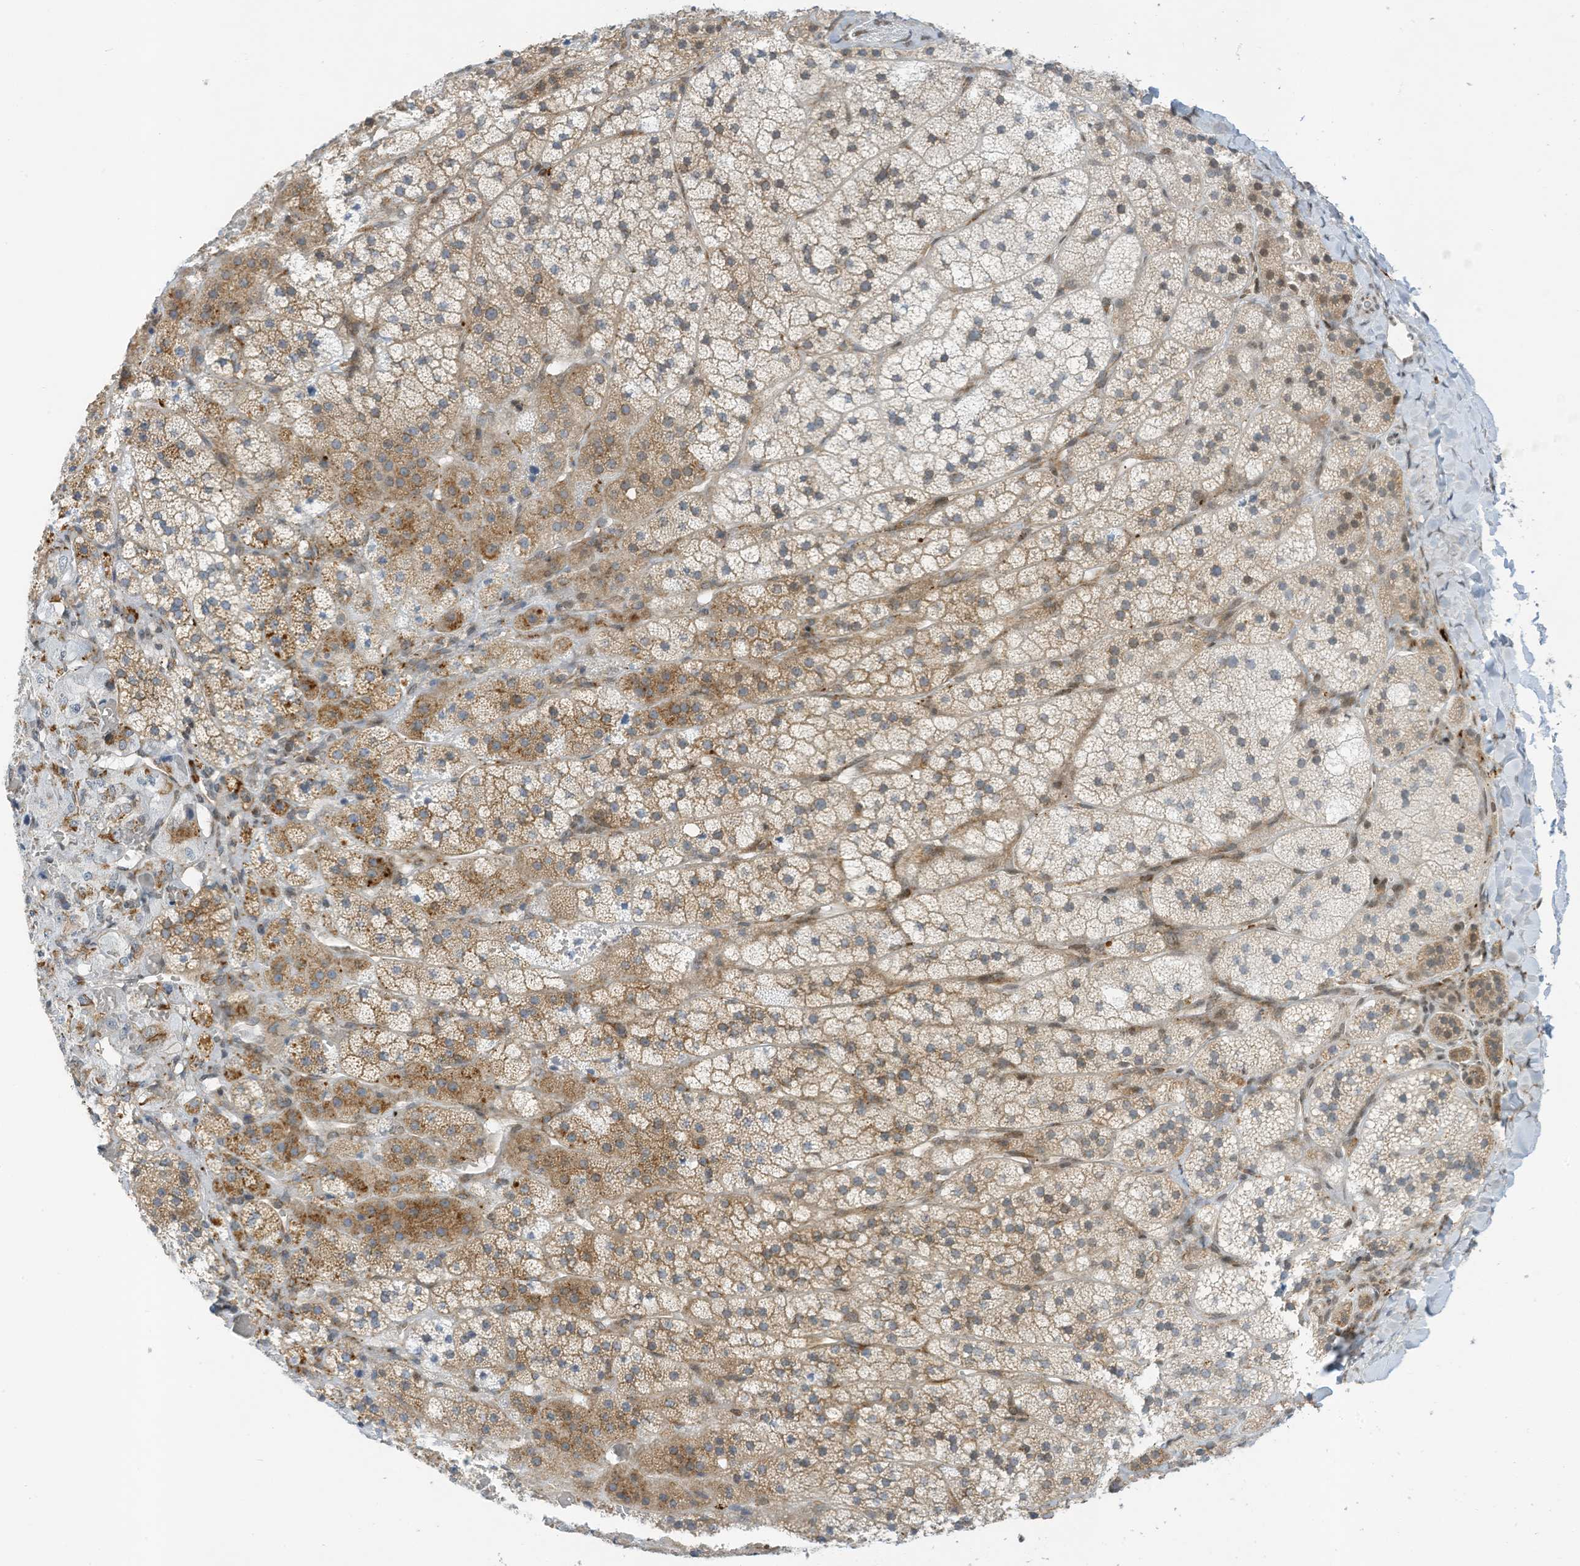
{"staining": {"intensity": "moderate", "quantity": "25%-75%", "location": "cytoplasmic/membranous"}, "tissue": "adrenal gland", "cell_type": "Glandular cells", "image_type": "normal", "snomed": [{"axis": "morphology", "description": "Normal tissue, NOS"}, {"axis": "topography", "description": "Adrenal gland"}], "caption": "Adrenal gland stained with DAB (3,3'-diaminobenzidine) IHC displays medium levels of moderate cytoplasmic/membranous staining in approximately 25%-75% of glandular cells.", "gene": "EDF1", "patient": {"sex": "female", "age": 44}}